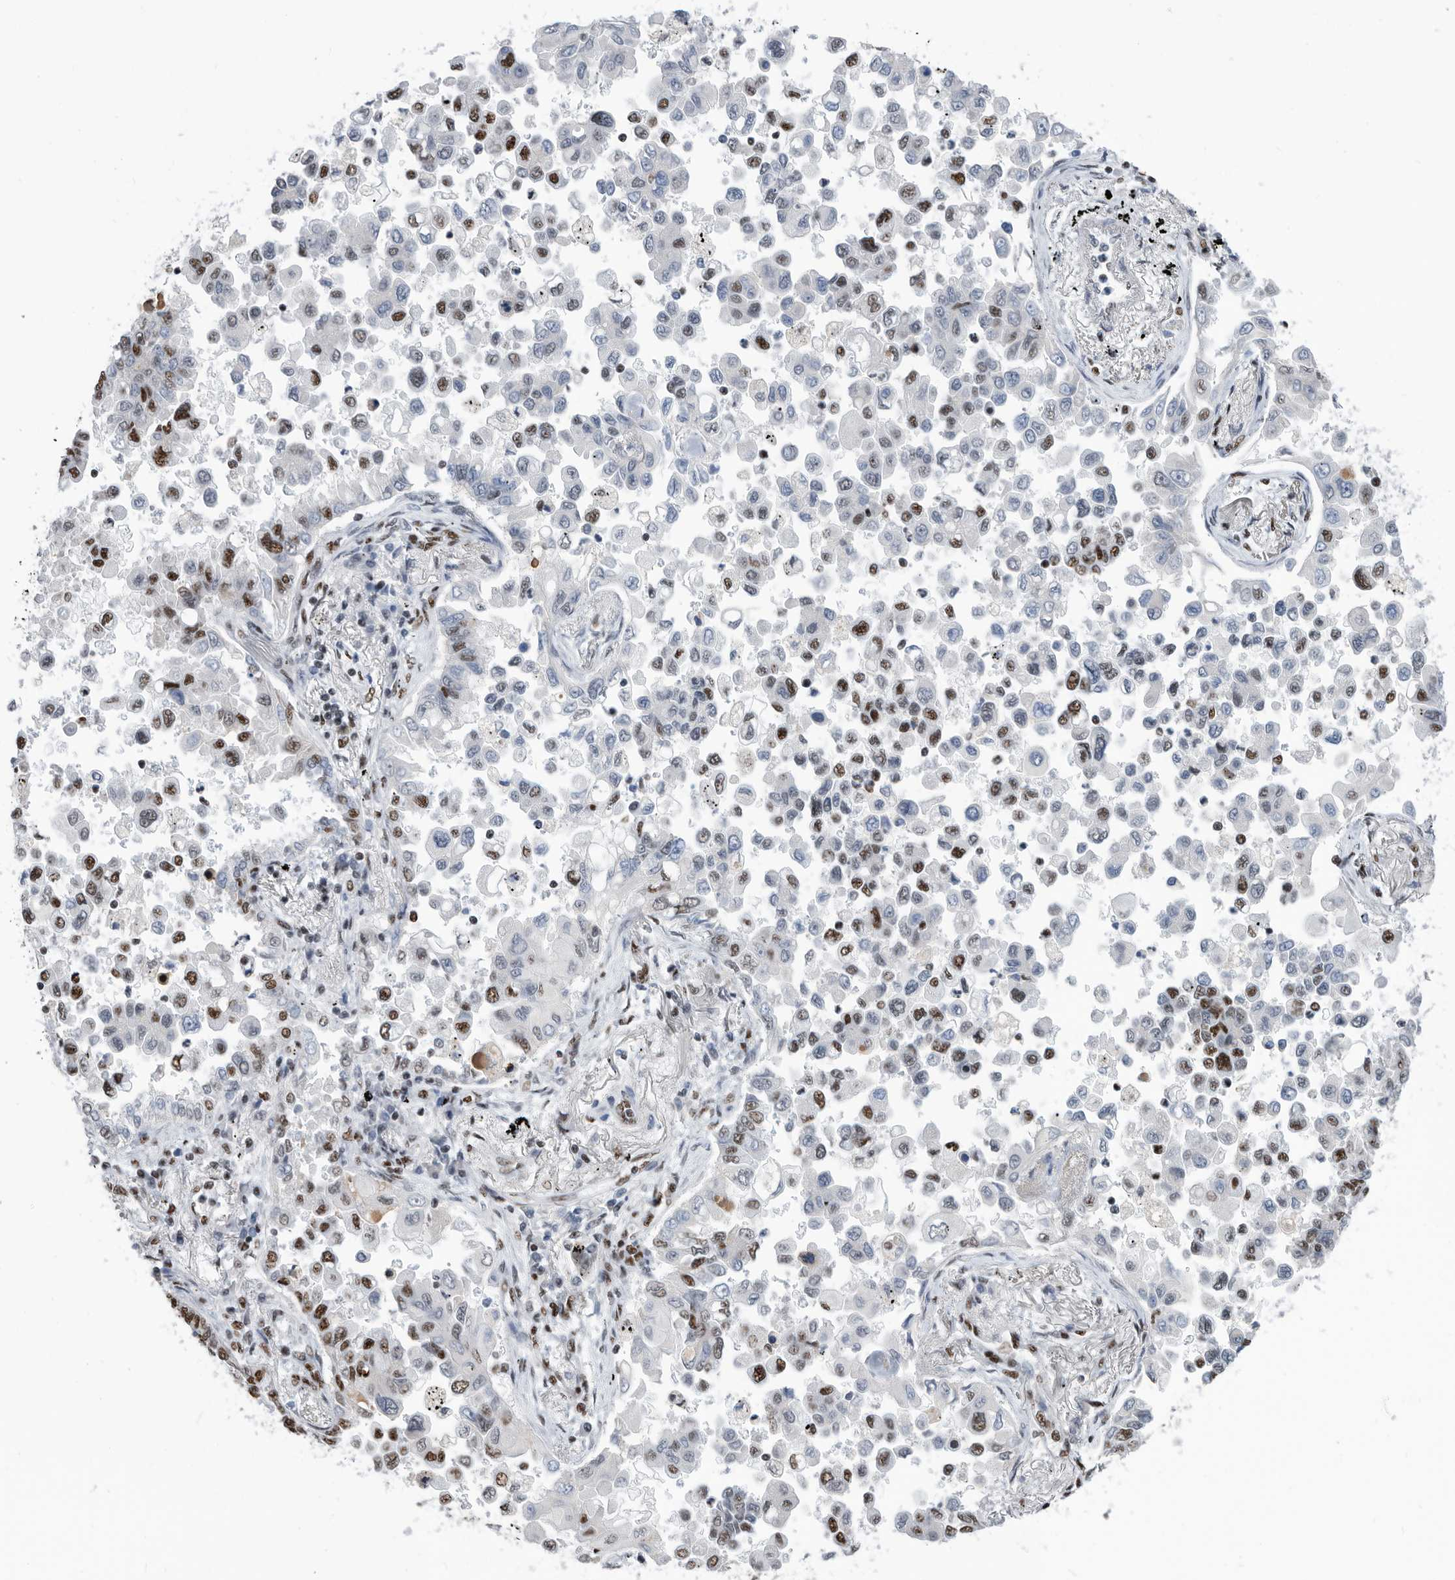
{"staining": {"intensity": "strong", "quantity": "<25%", "location": "nuclear"}, "tissue": "lung cancer", "cell_type": "Tumor cells", "image_type": "cancer", "snomed": [{"axis": "morphology", "description": "Adenocarcinoma, NOS"}, {"axis": "topography", "description": "Lung"}], "caption": "About <25% of tumor cells in lung cancer reveal strong nuclear protein staining as visualized by brown immunohistochemical staining.", "gene": "SF3A1", "patient": {"sex": "female", "age": 67}}